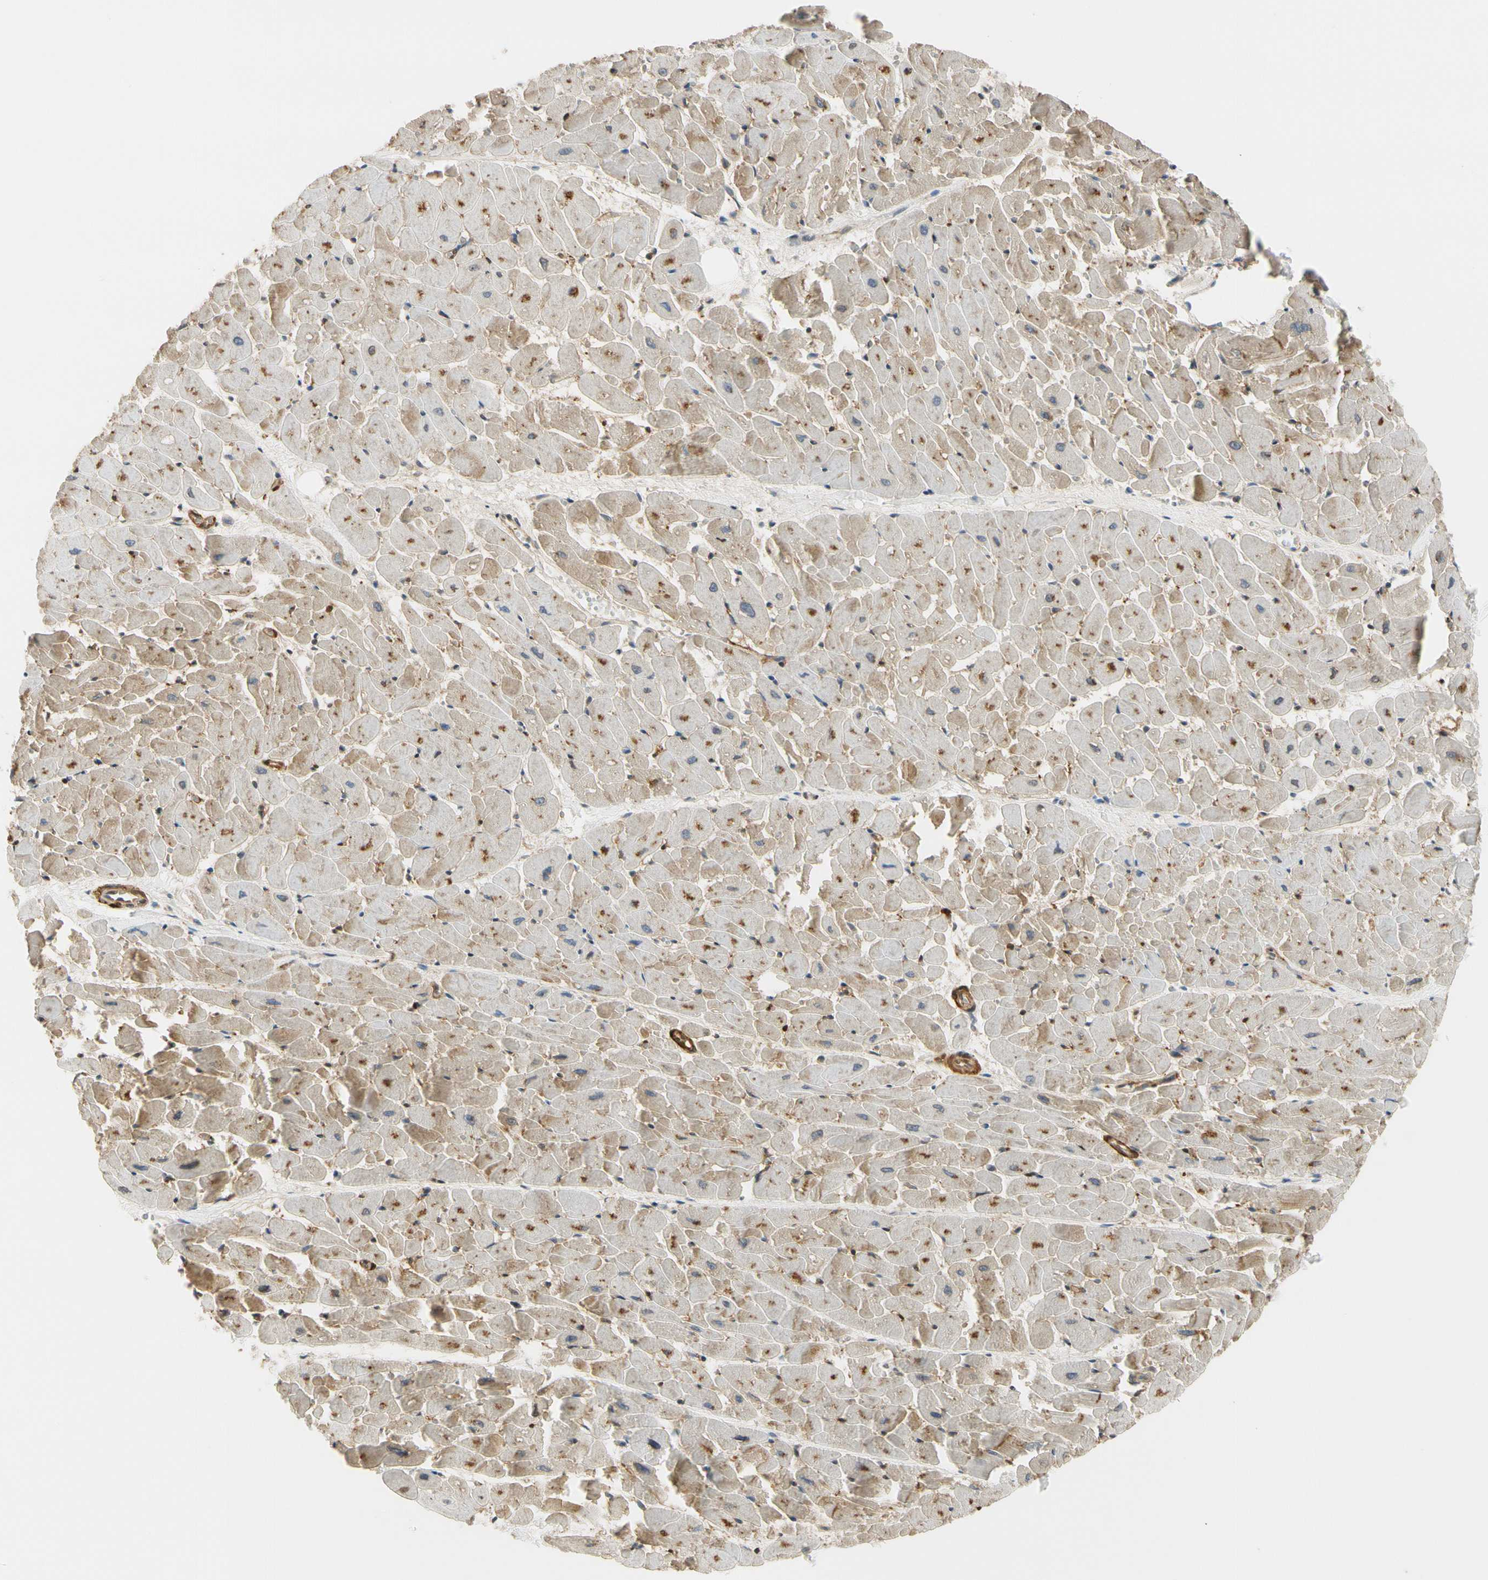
{"staining": {"intensity": "moderate", "quantity": ">75%", "location": "cytoplasmic/membranous,nuclear"}, "tissue": "heart muscle", "cell_type": "Cardiomyocytes", "image_type": "normal", "snomed": [{"axis": "morphology", "description": "Normal tissue, NOS"}, {"axis": "topography", "description": "Heart"}], "caption": "The immunohistochemical stain highlights moderate cytoplasmic/membranous,nuclear positivity in cardiomyocytes of normal heart muscle.", "gene": "RASGRF1", "patient": {"sex": "female", "age": 19}}